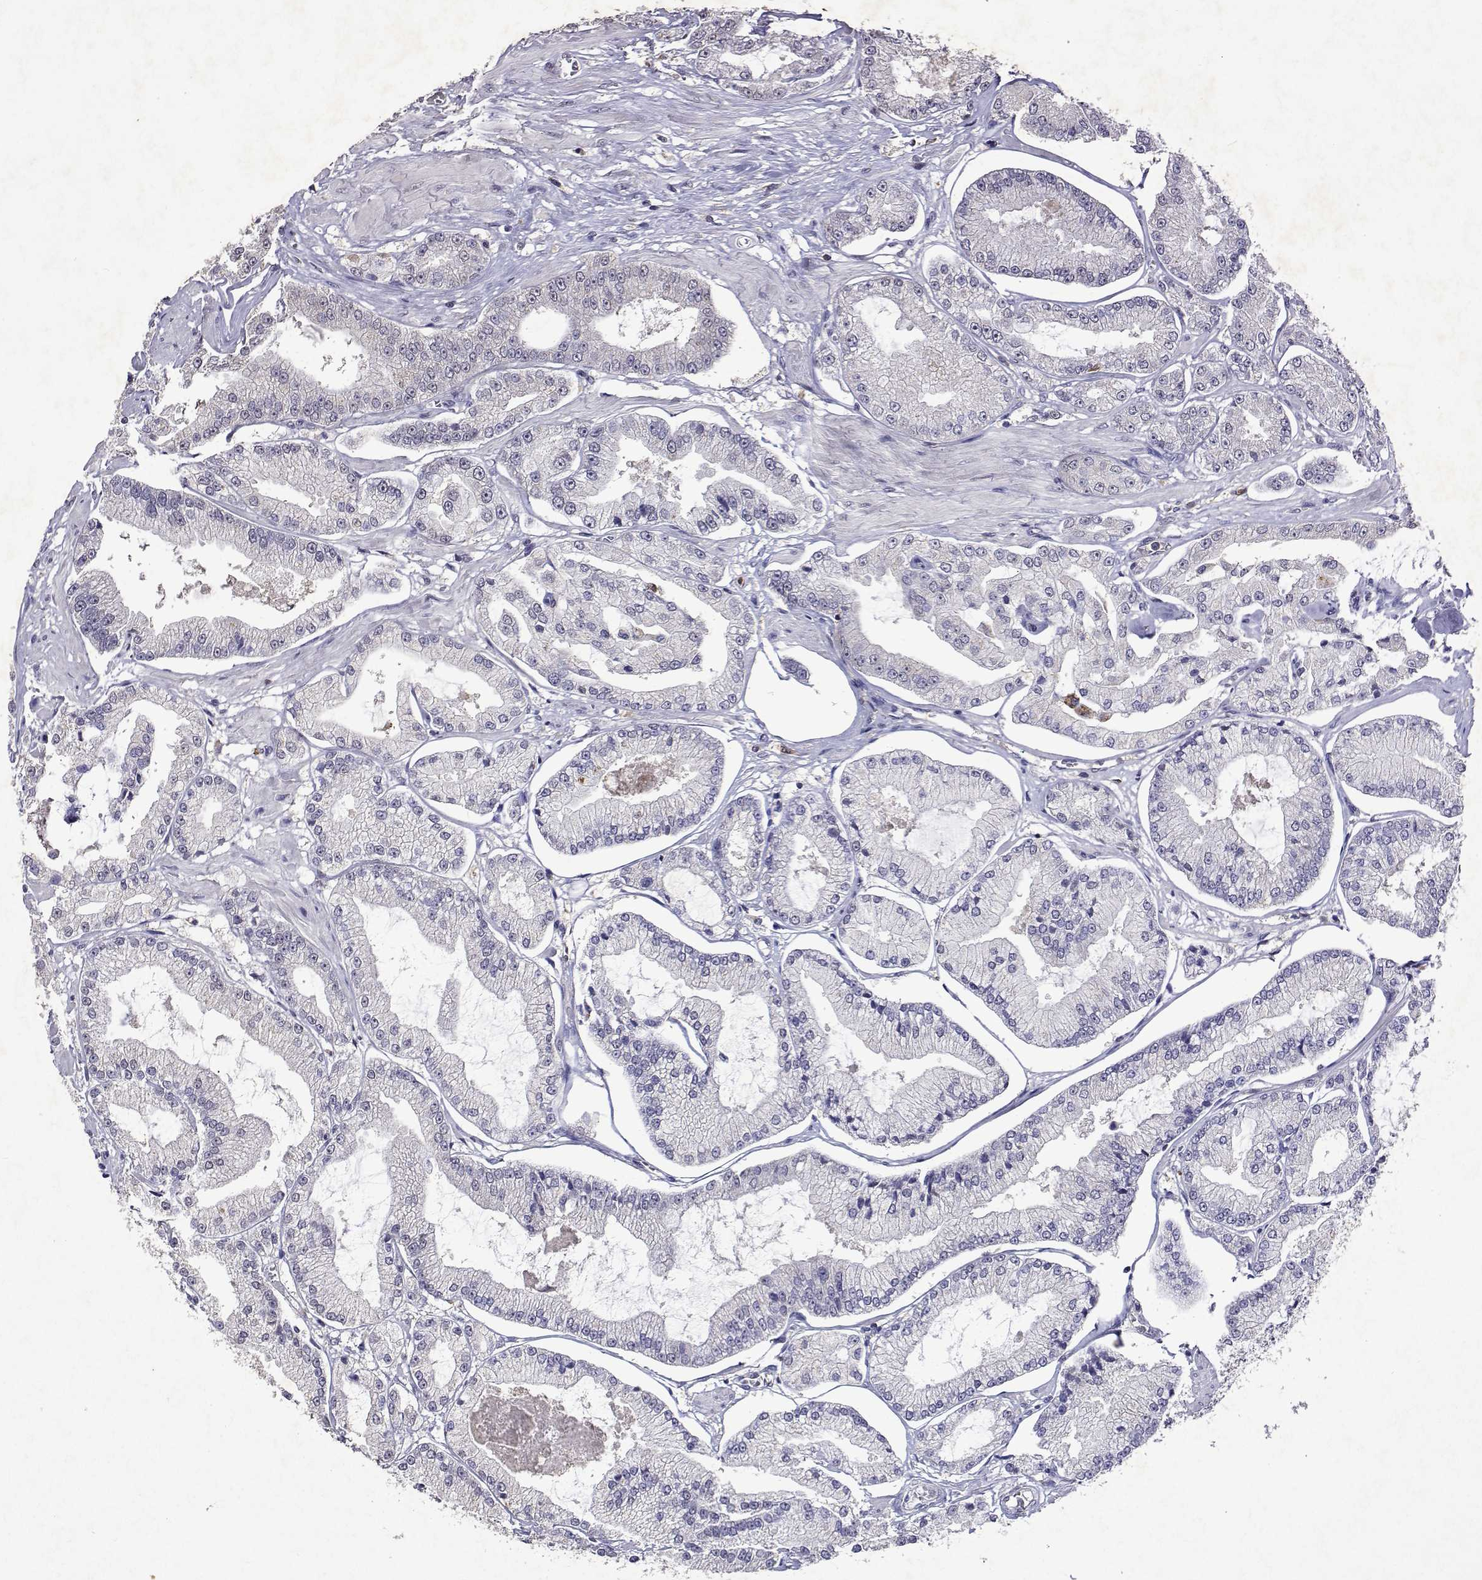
{"staining": {"intensity": "negative", "quantity": "none", "location": "none"}, "tissue": "prostate cancer", "cell_type": "Tumor cells", "image_type": "cancer", "snomed": [{"axis": "morphology", "description": "Adenocarcinoma, Low grade"}, {"axis": "topography", "description": "Prostate"}], "caption": "A high-resolution histopathology image shows immunohistochemistry staining of prostate cancer (adenocarcinoma (low-grade)), which demonstrates no significant positivity in tumor cells.", "gene": "APAF1", "patient": {"sex": "male", "age": 55}}